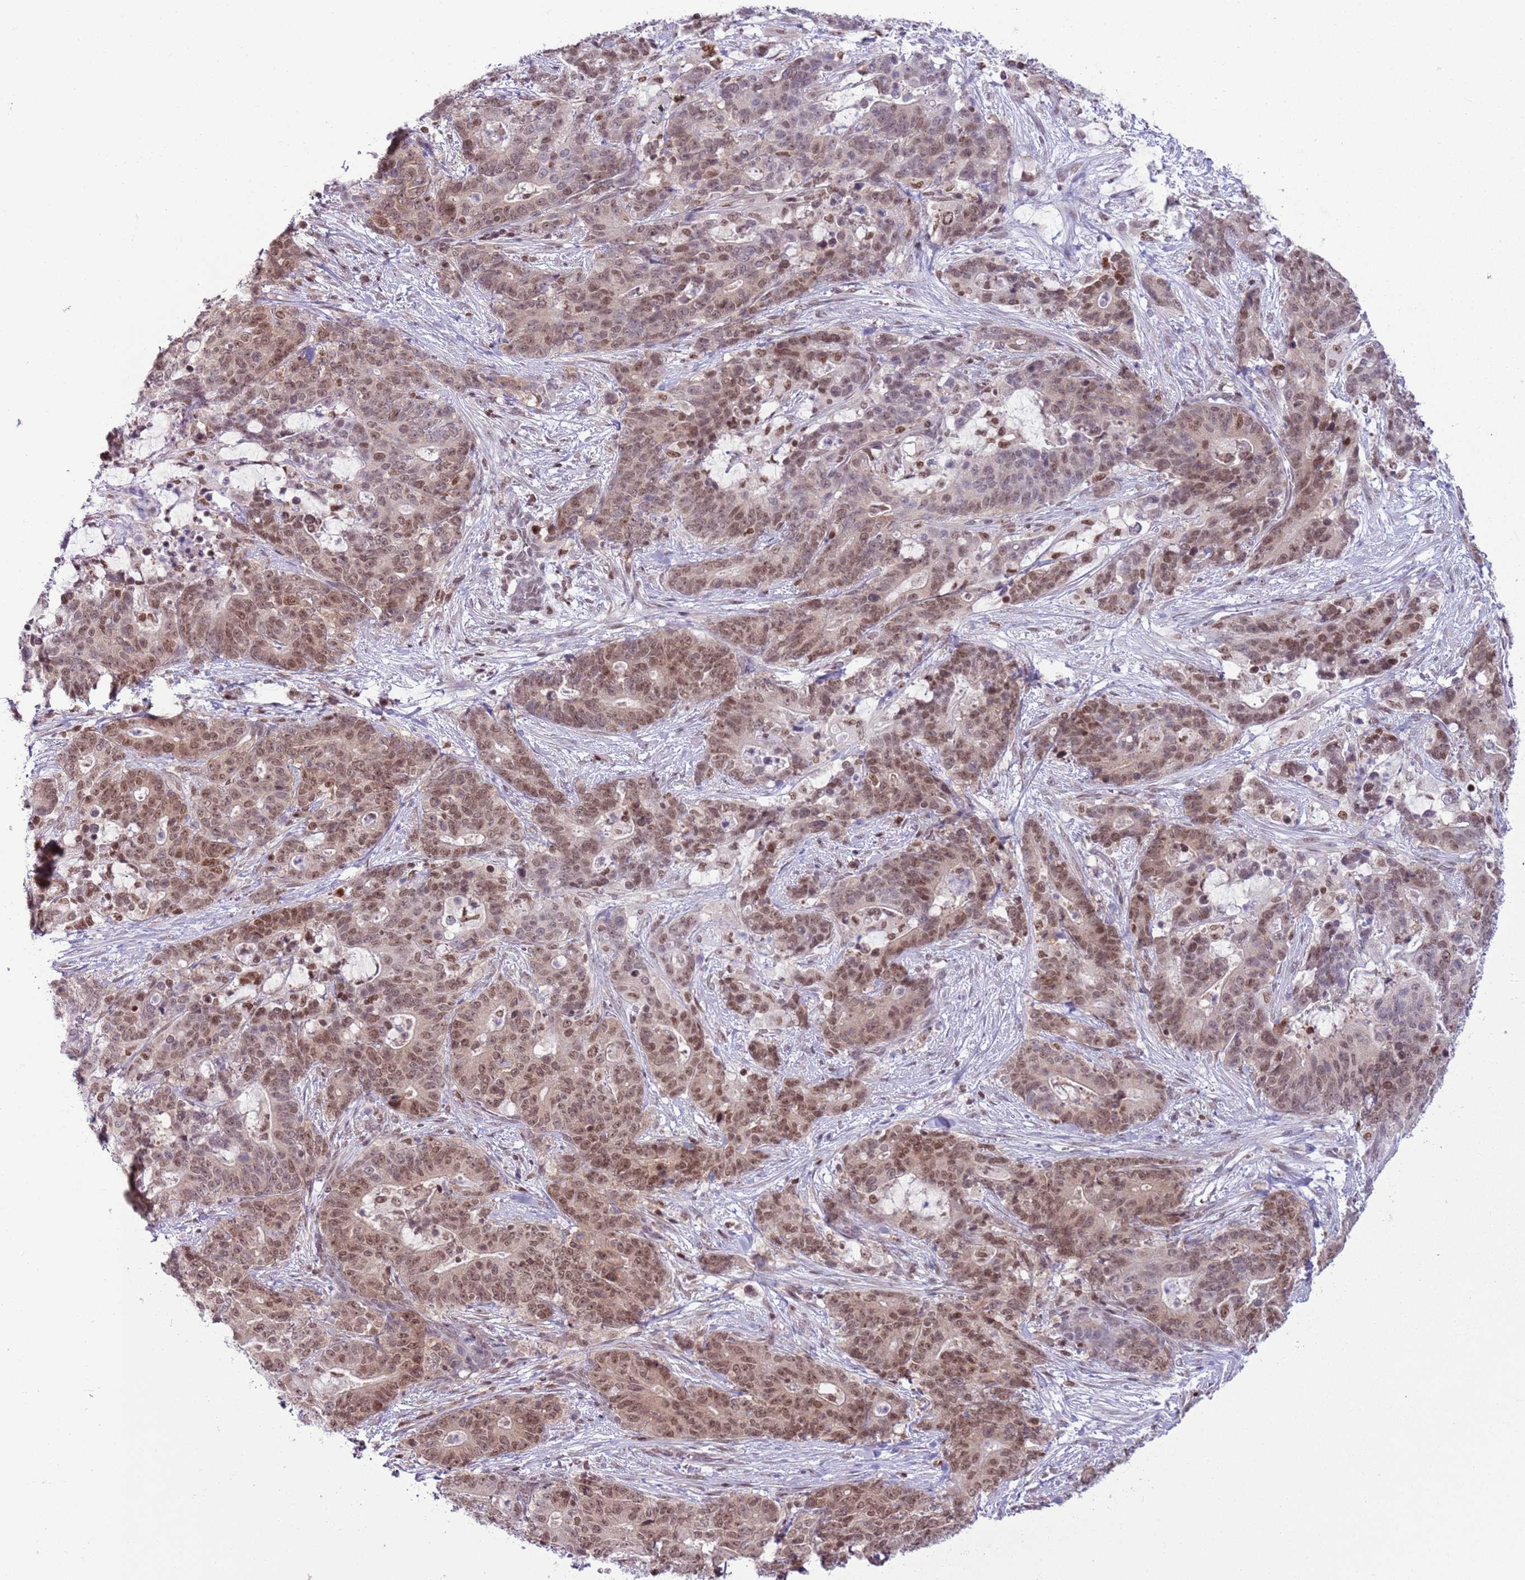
{"staining": {"intensity": "moderate", "quantity": ">75%", "location": "nuclear"}, "tissue": "stomach cancer", "cell_type": "Tumor cells", "image_type": "cancer", "snomed": [{"axis": "morphology", "description": "Normal tissue, NOS"}, {"axis": "morphology", "description": "Adenocarcinoma, NOS"}, {"axis": "topography", "description": "Stomach"}], "caption": "Brown immunohistochemical staining in human stomach cancer demonstrates moderate nuclear expression in about >75% of tumor cells.", "gene": "SELENOH", "patient": {"sex": "female", "age": 64}}